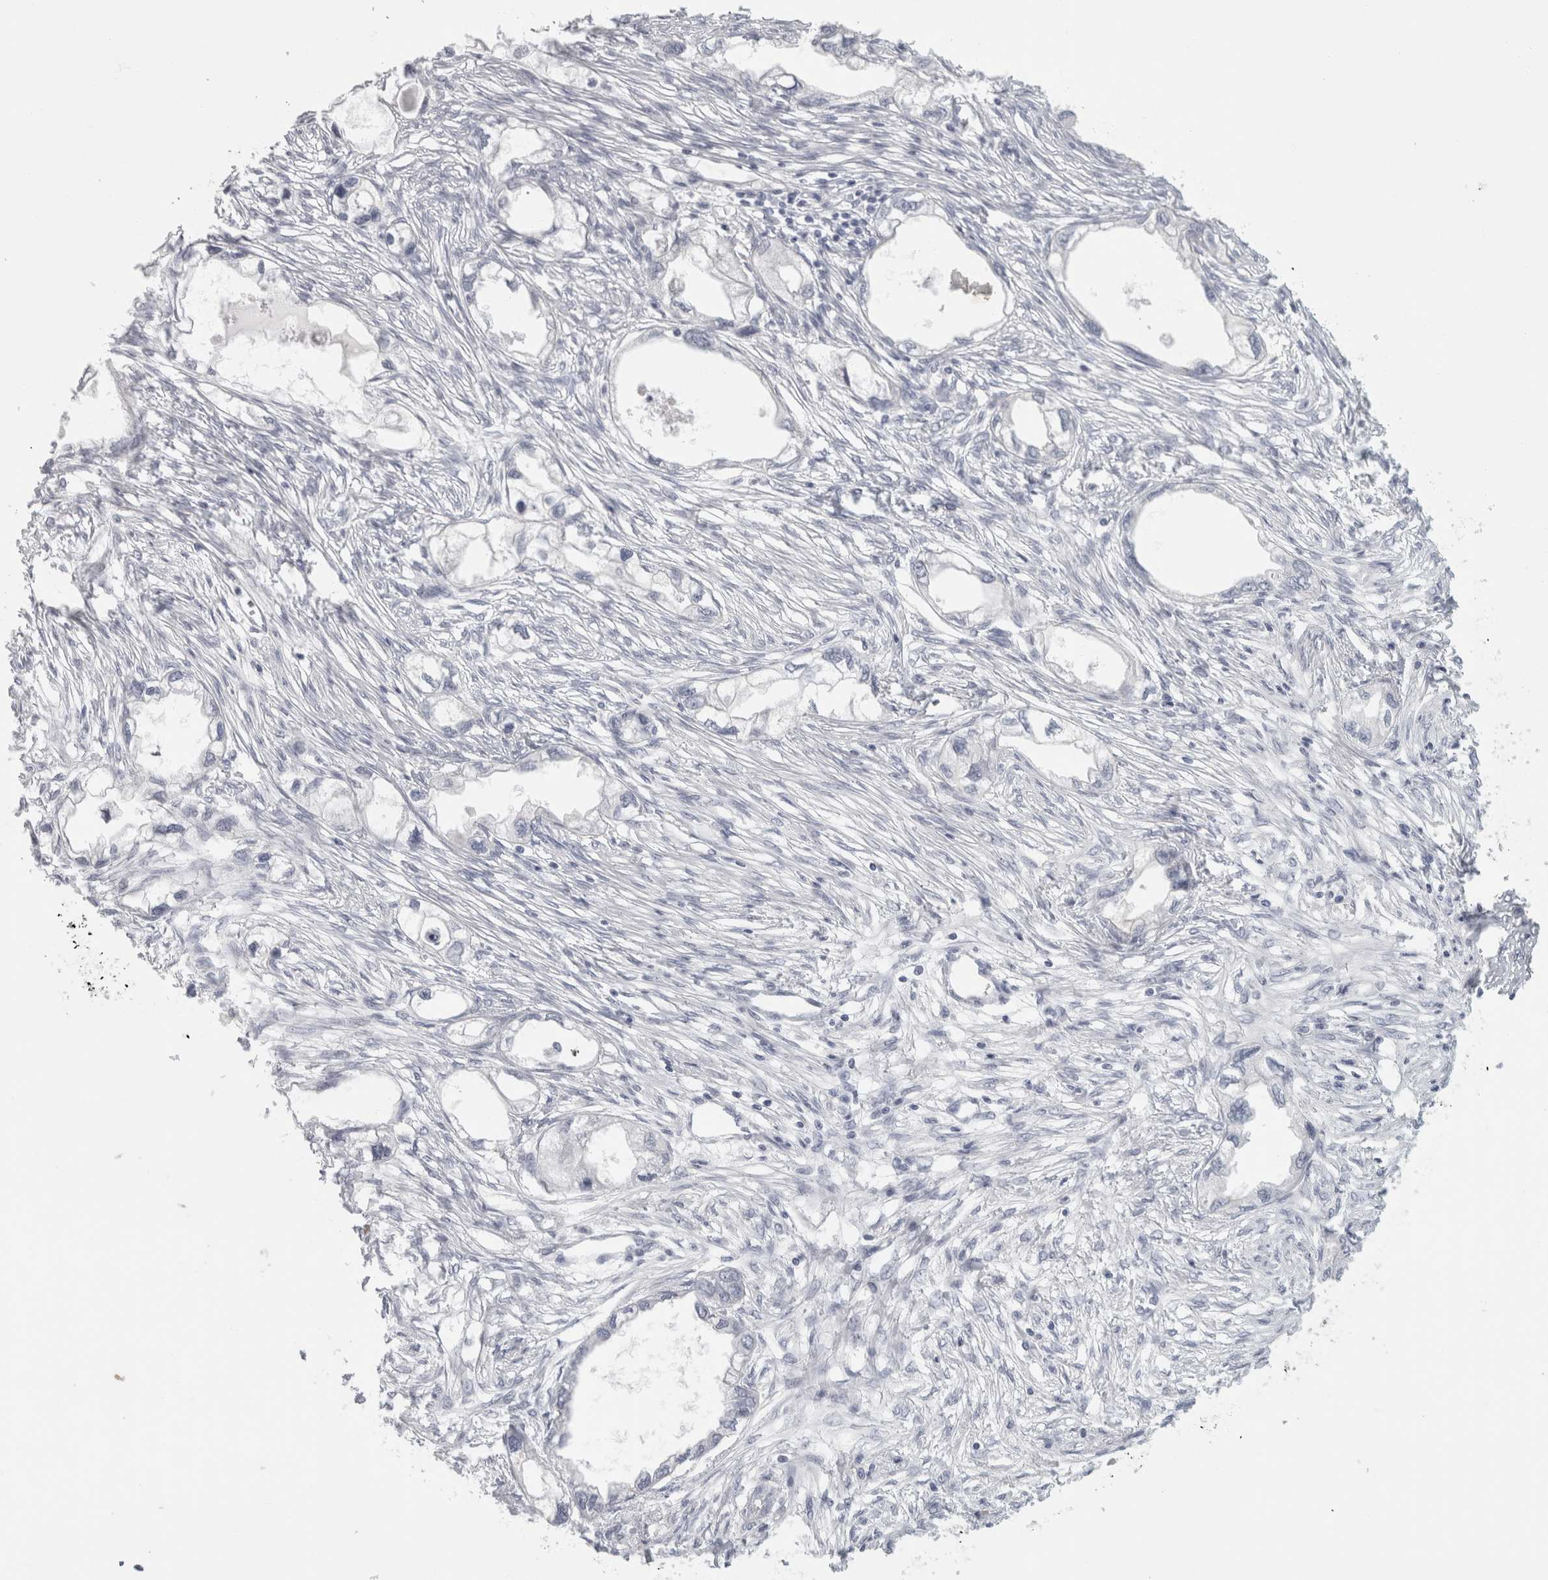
{"staining": {"intensity": "negative", "quantity": "none", "location": "none"}, "tissue": "endometrial cancer", "cell_type": "Tumor cells", "image_type": "cancer", "snomed": [{"axis": "morphology", "description": "Adenocarcinoma, NOS"}, {"axis": "morphology", "description": "Adenocarcinoma, metastatic, NOS"}, {"axis": "topography", "description": "Adipose tissue"}, {"axis": "topography", "description": "Endometrium"}], "caption": "Tumor cells are negative for protein expression in human metastatic adenocarcinoma (endometrial). The staining was performed using DAB to visualize the protein expression in brown, while the nuclei were stained in blue with hematoxylin (Magnification: 20x).", "gene": "SLC28A3", "patient": {"sex": "female", "age": 67}}